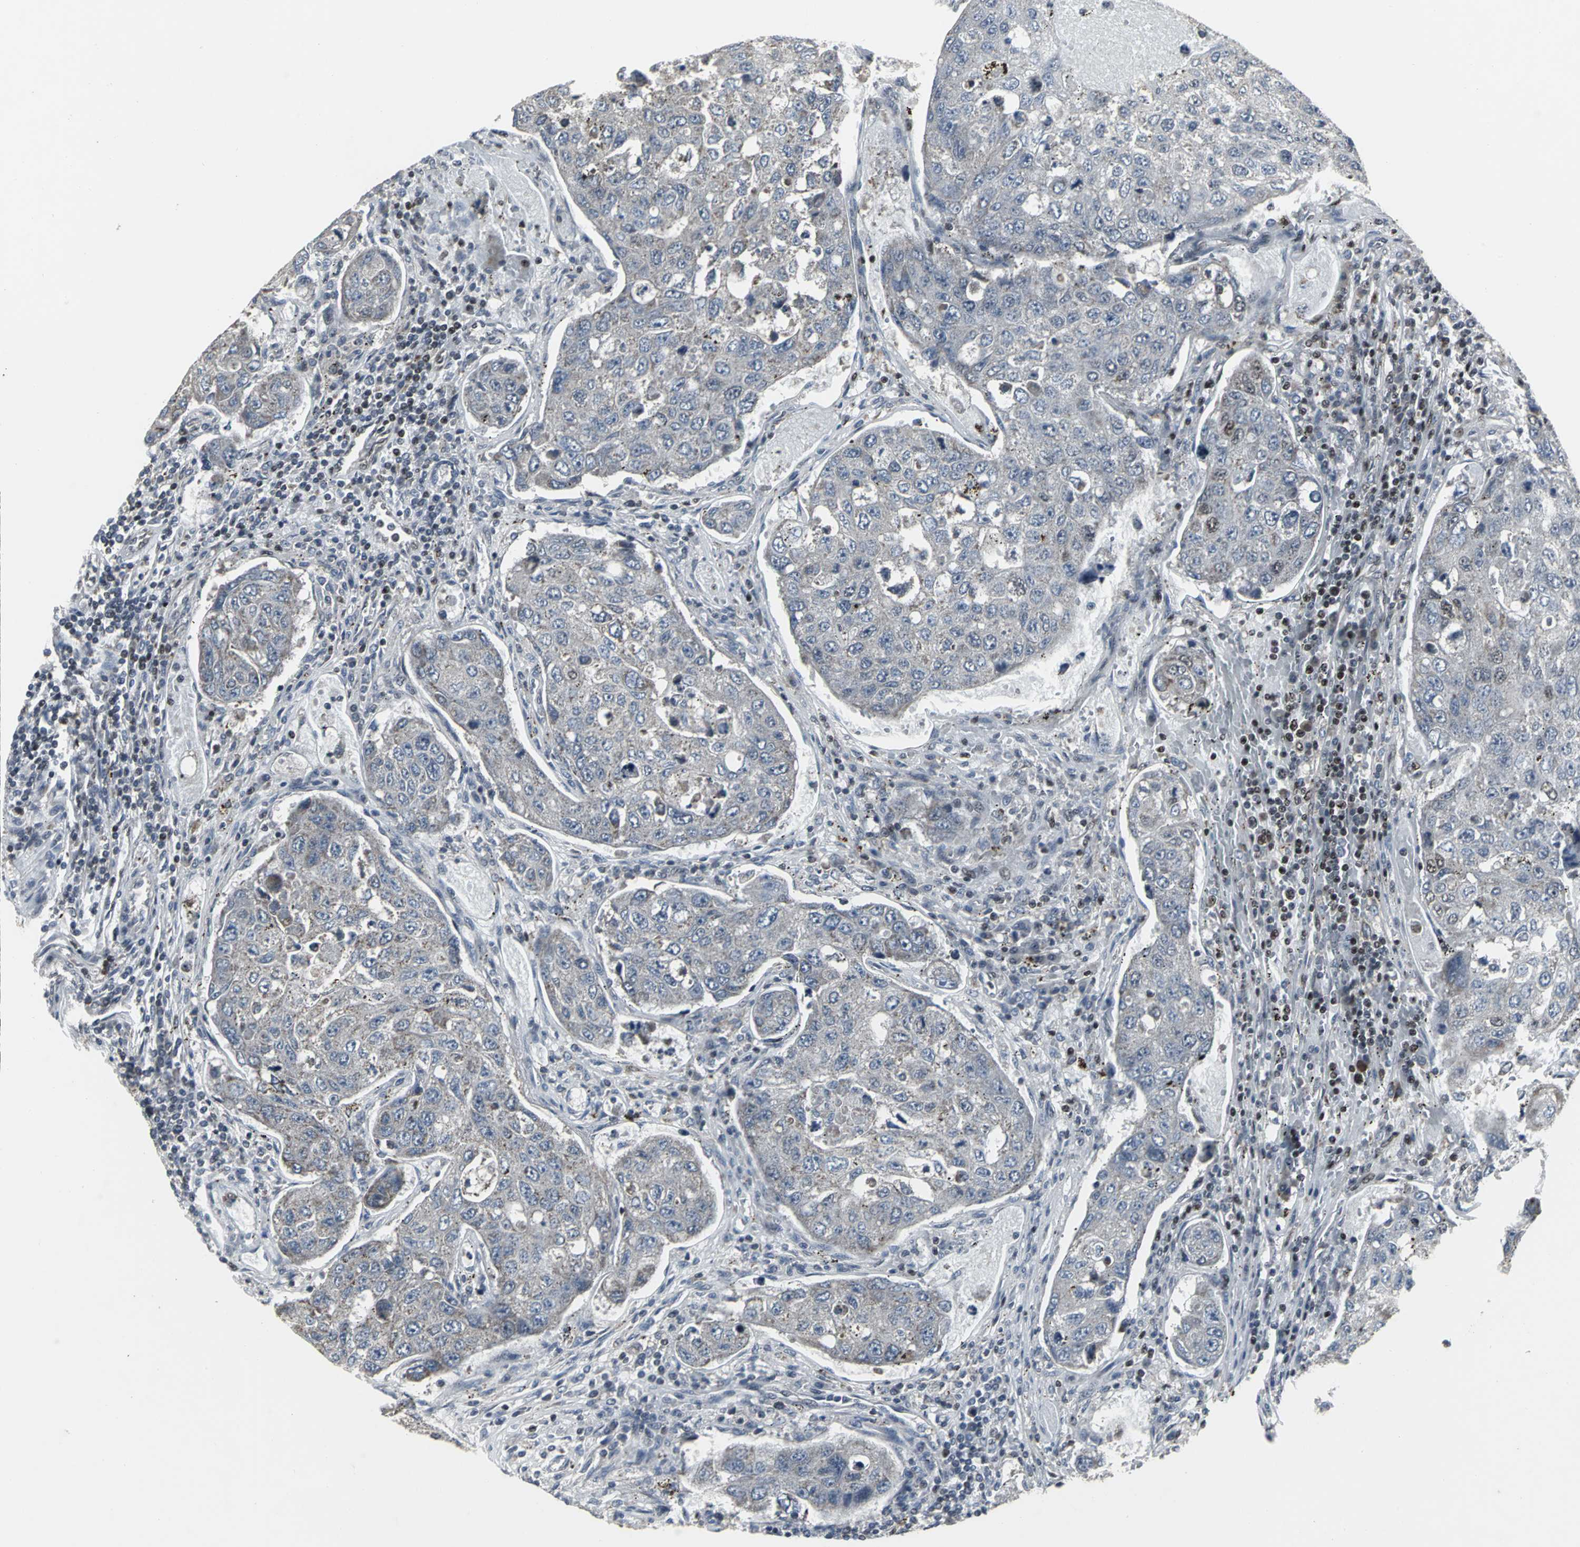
{"staining": {"intensity": "weak", "quantity": "<25%", "location": "cytoplasmic/membranous"}, "tissue": "urothelial cancer", "cell_type": "Tumor cells", "image_type": "cancer", "snomed": [{"axis": "morphology", "description": "Urothelial carcinoma, High grade"}, {"axis": "topography", "description": "Lymph node"}, {"axis": "topography", "description": "Urinary bladder"}], "caption": "Tumor cells show no significant protein expression in urothelial carcinoma (high-grade). (Stains: DAB immunohistochemistry with hematoxylin counter stain, Microscopy: brightfield microscopy at high magnification).", "gene": "SRF", "patient": {"sex": "male", "age": 51}}